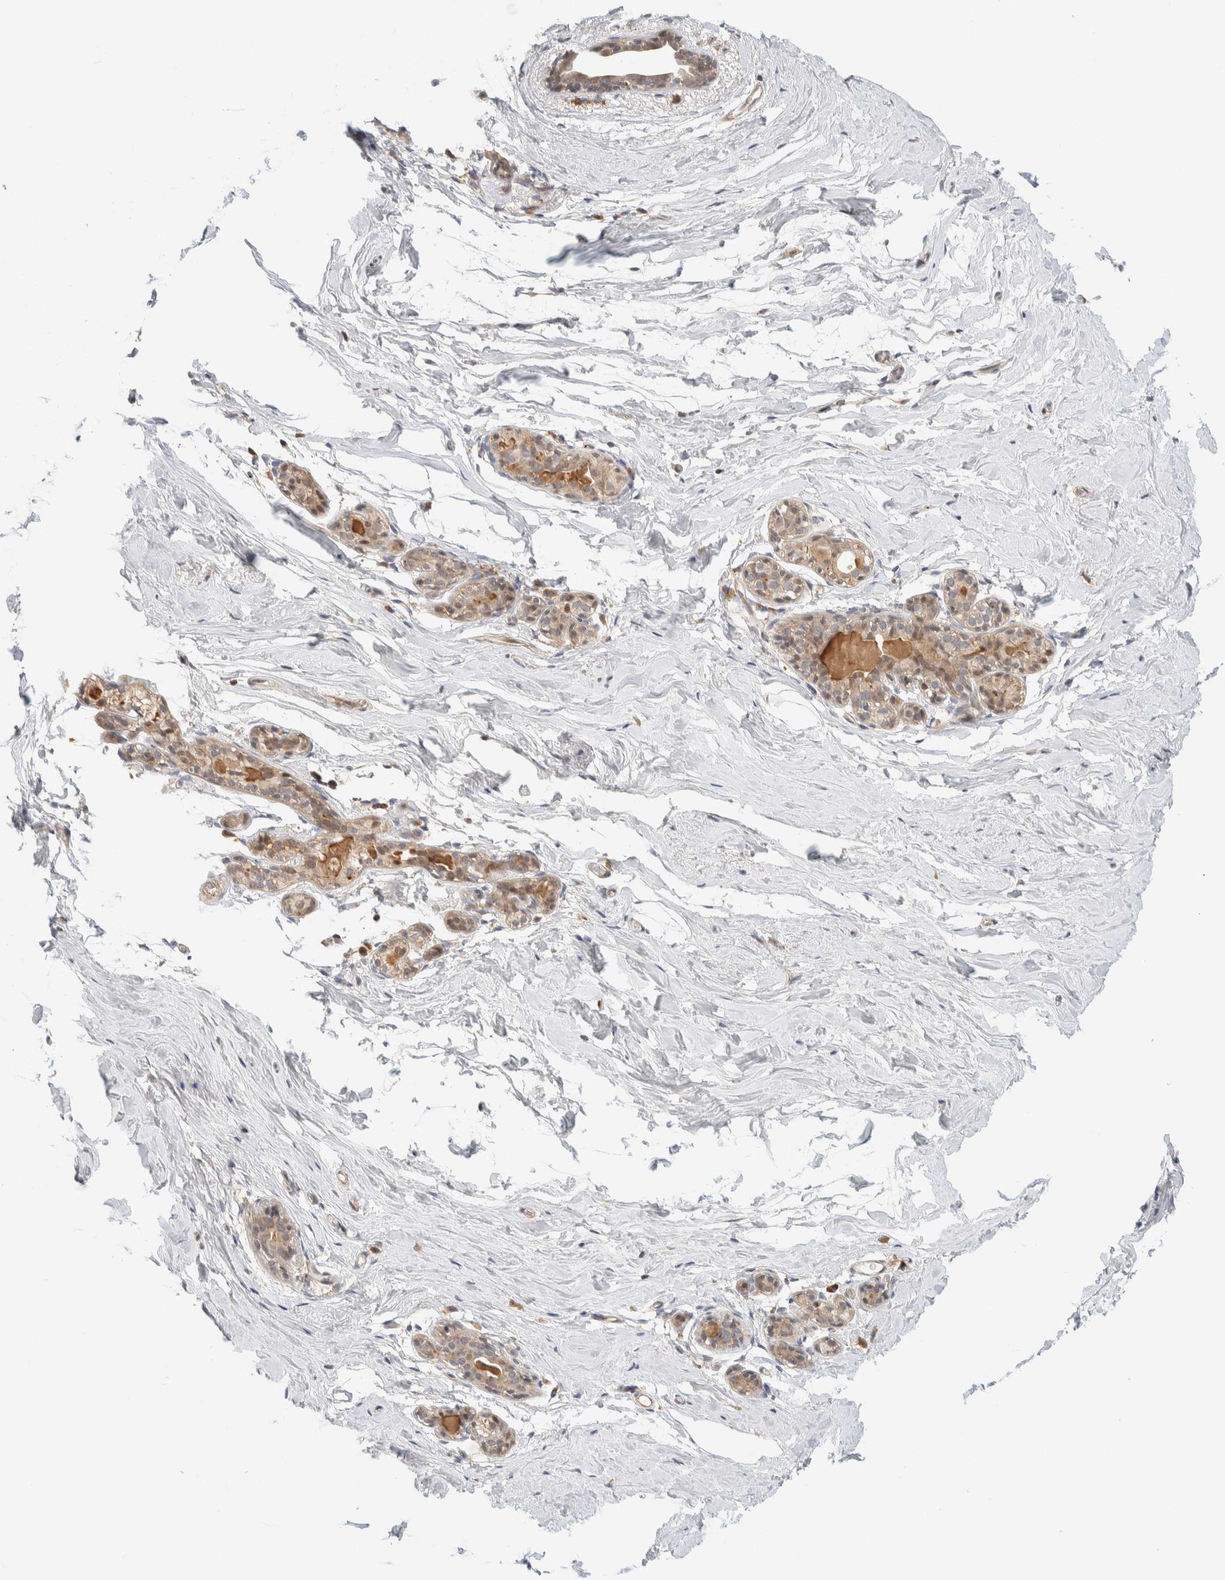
{"staining": {"intensity": "negative", "quantity": "none", "location": "none"}, "tissue": "breast", "cell_type": "Adipocytes", "image_type": "normal", "snomed": [{"axis": "morphology", "description": "Normal tissue, NOS"}, {"axis": "topography", "description": "Breast"}], "caption": "Immunohistochemical staining of unremarkable human breast exhibits no significant positivity in adipocytes.", "gene": "KIF9", "patient": {"sex": "female", "age": 62}}